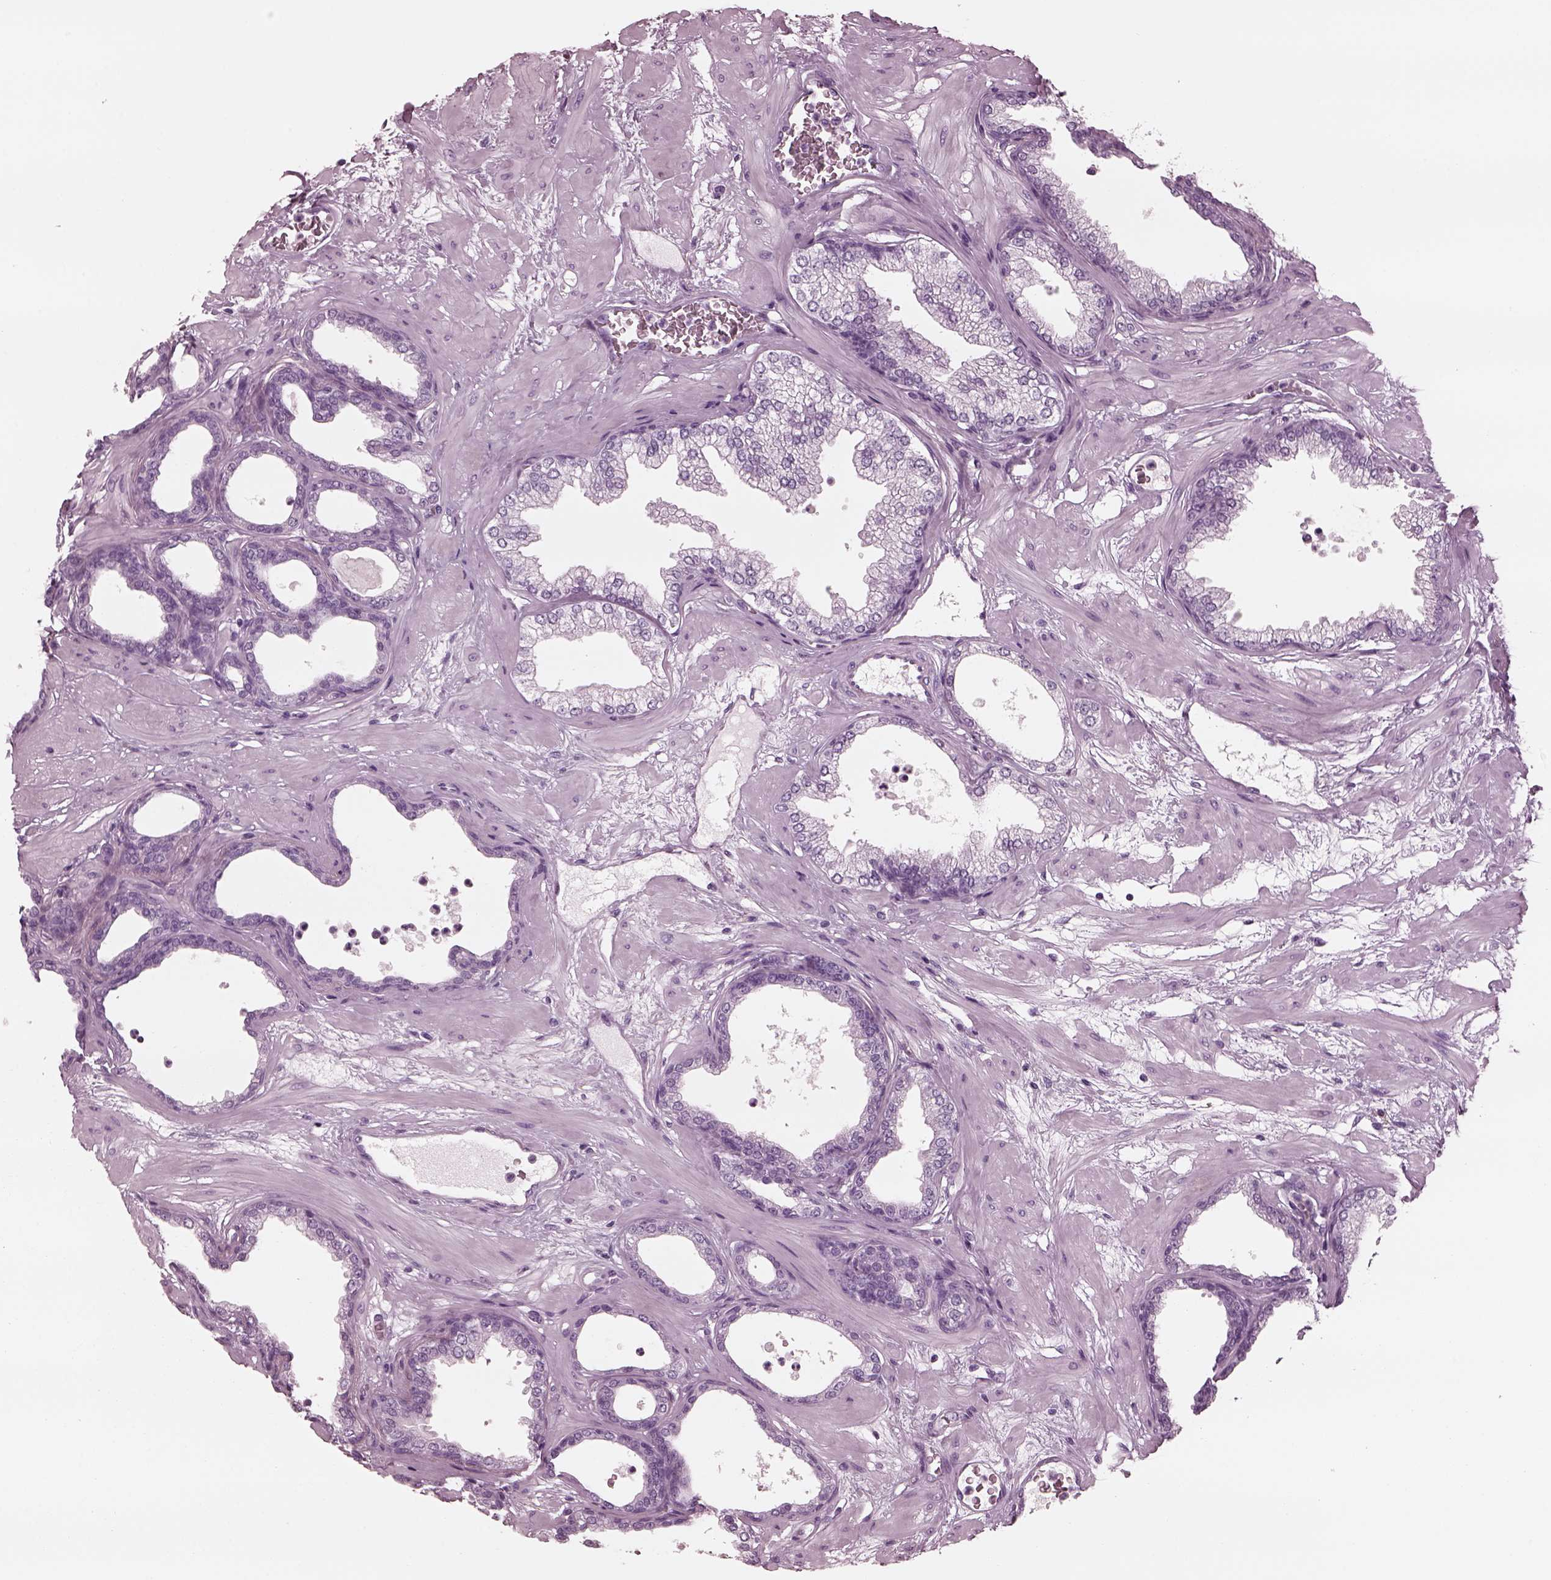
{"staining": {"intensity": "negative", "quantity": "none", "location": "none"}, "tissue": "prostate", "cell_type": "Glandular cells", "image_type": "normal", "snomed": [{"axis": "morphology", "description": "Normal tissue, NOS"}, {"axis": "topography", "description": "Prostate"}], "caption": "Image shows no protein positivity in glandular cells of unremarkable prostate.", "gene": "CGA", "patient": {"sex": "male", "age": 37}}